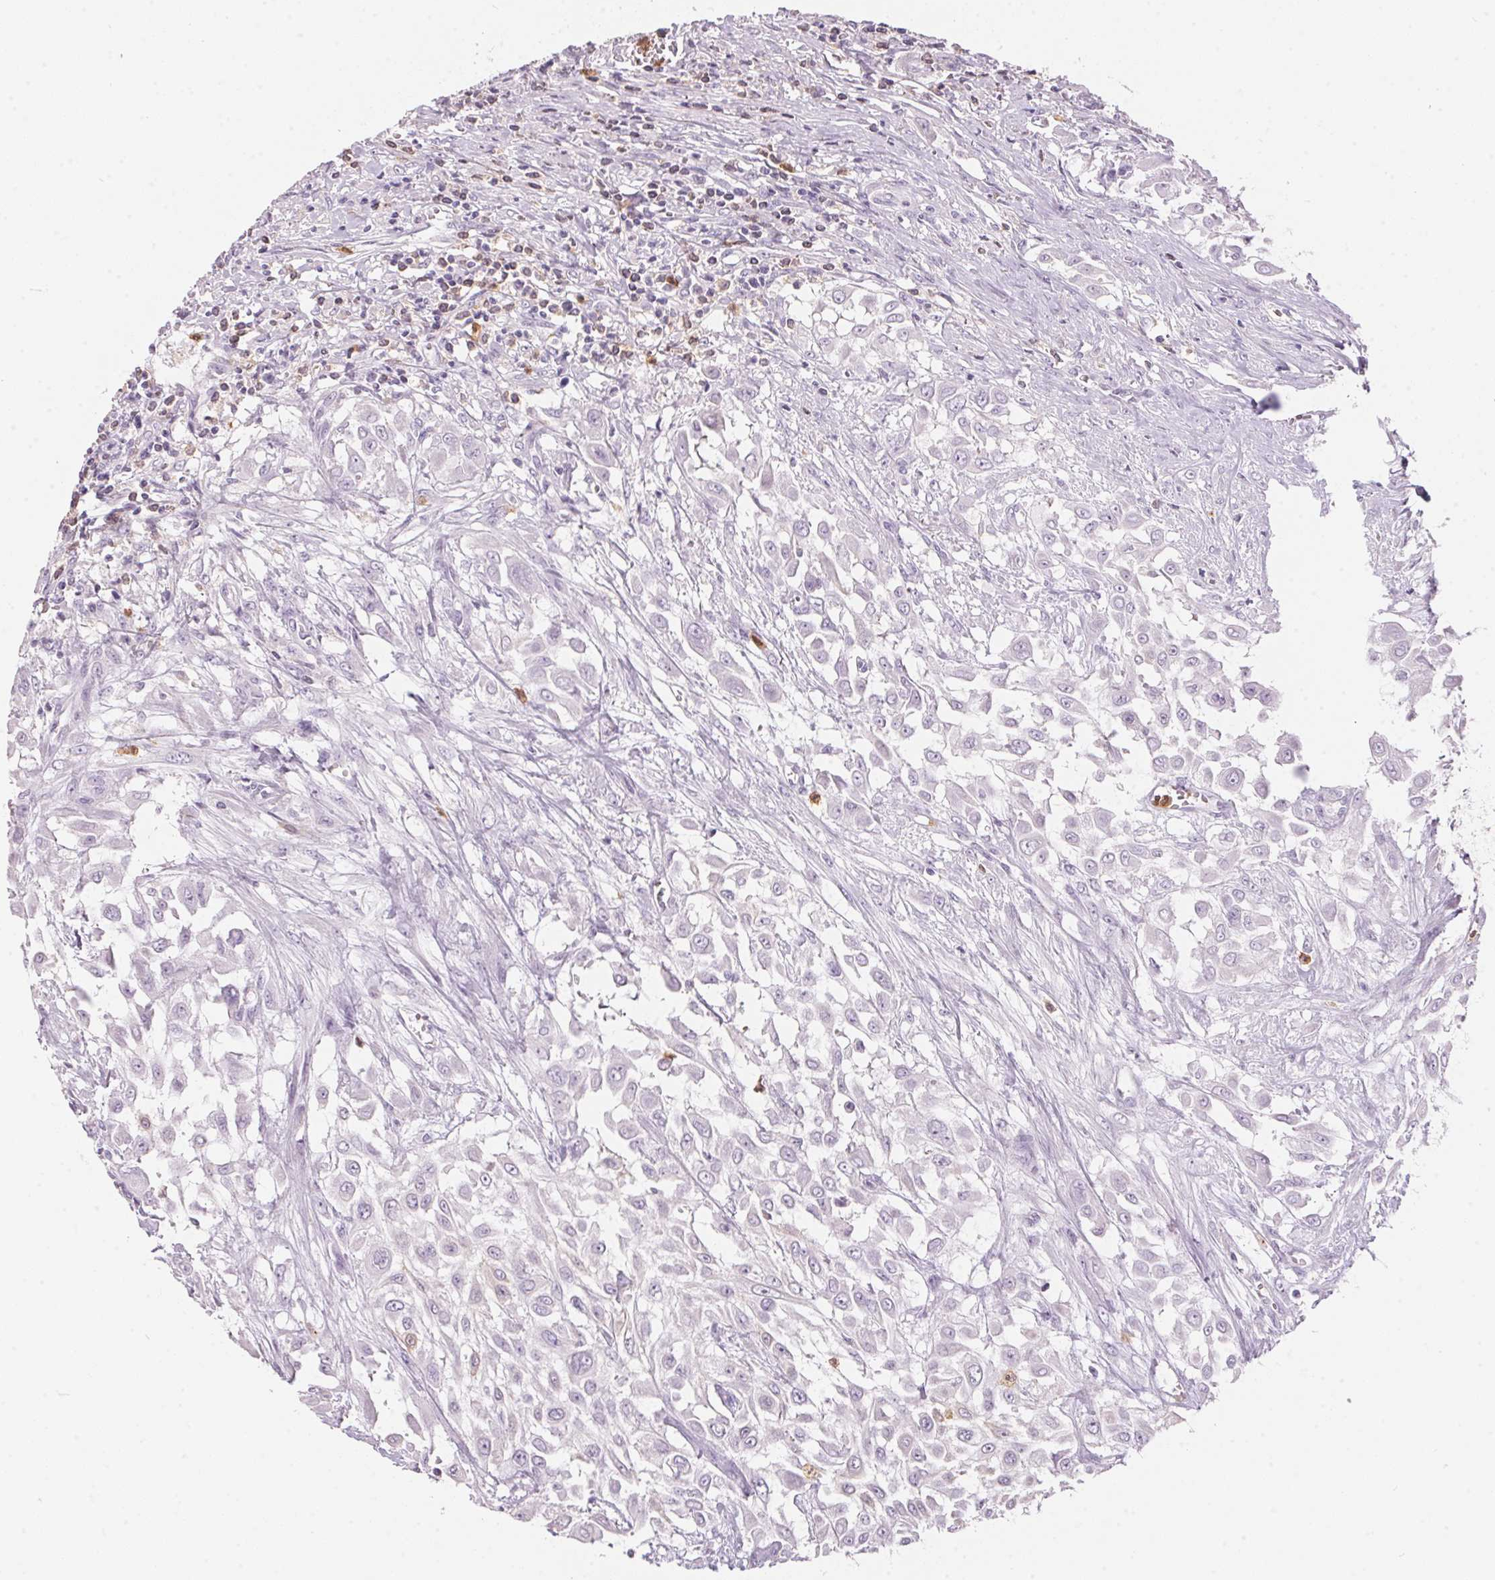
{"staining": {"intensity": "negative", "quantity": "none", "location": "none"}, "tissue": "urothelial cancer", "cell_type": "Tumor cells", "image_type": "cancer", "snomed": [{"axis": "morphology", "description": "Urothelial carcinoma, High grade"}, {"axis": "topography", "description": "Urinary bladder"}], "caption": "This is an immunohistochemistry (IHC) micrograph of urothelial carcinoma (high-grade). There is no positivity in tumor cells.", "gene": "SERPINB1", "patient": {"sex": "male", "age": 57}}